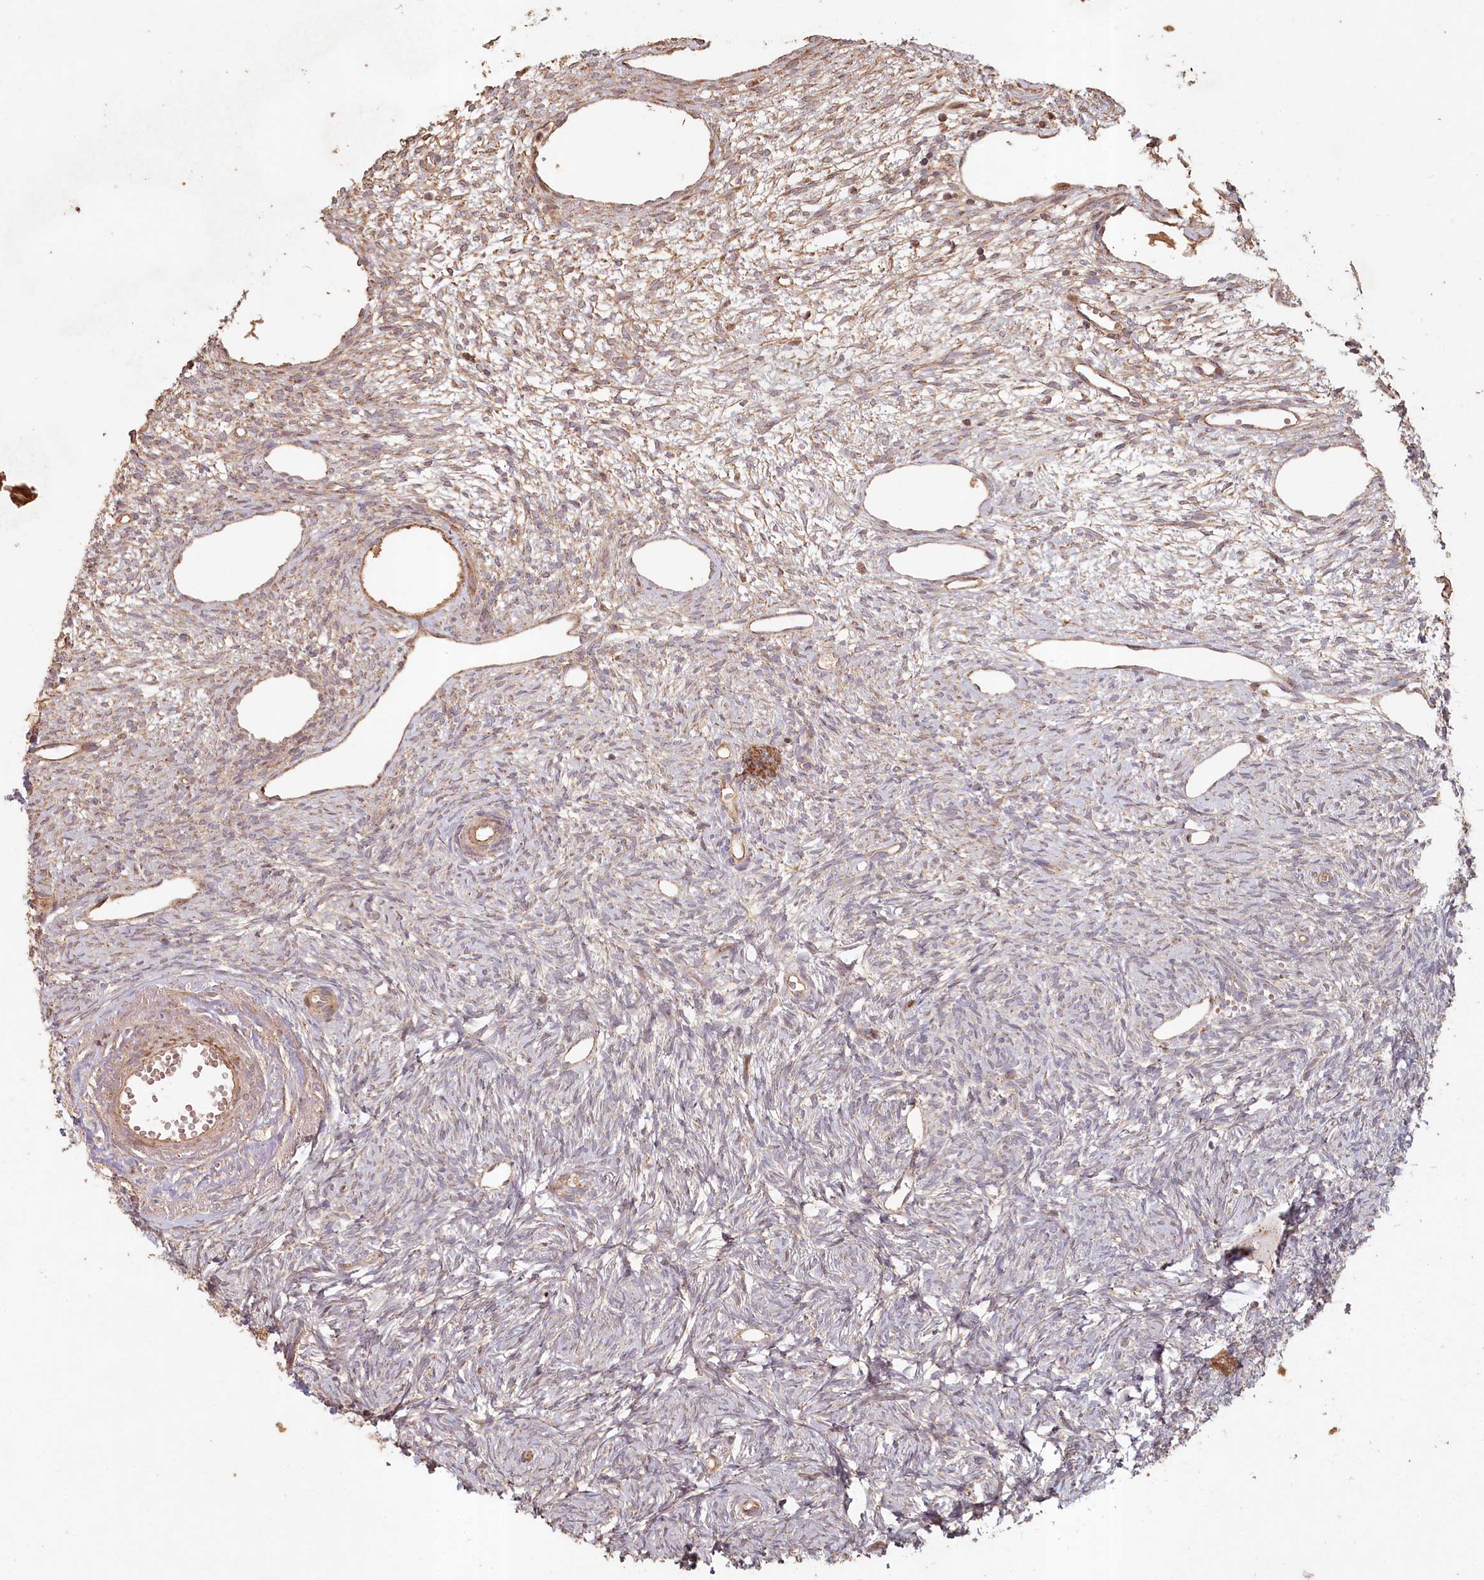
{"staining": {"intensity": "weak", "quantity": "<25%", "location": "cytoplasmic/membranous"}, "tissue": "ovary", "cell_type": "Ovarian stroma cells", "image_type": "normal", "snomed": [{"axis": "morphology", "description": "Normal tissue, NOS"}, {"axis": "topography", "description": "Ovary"}], "caption": "A micrograph of human ovary is negative for staining in ovarian stroma cells. (DAB (3,3'-diaminobenzidine) immunohistochemistry (IHC) with hematoxylin counter stain).", "gene": "HAL", "patient": {"sex": "female", "age": 51}}